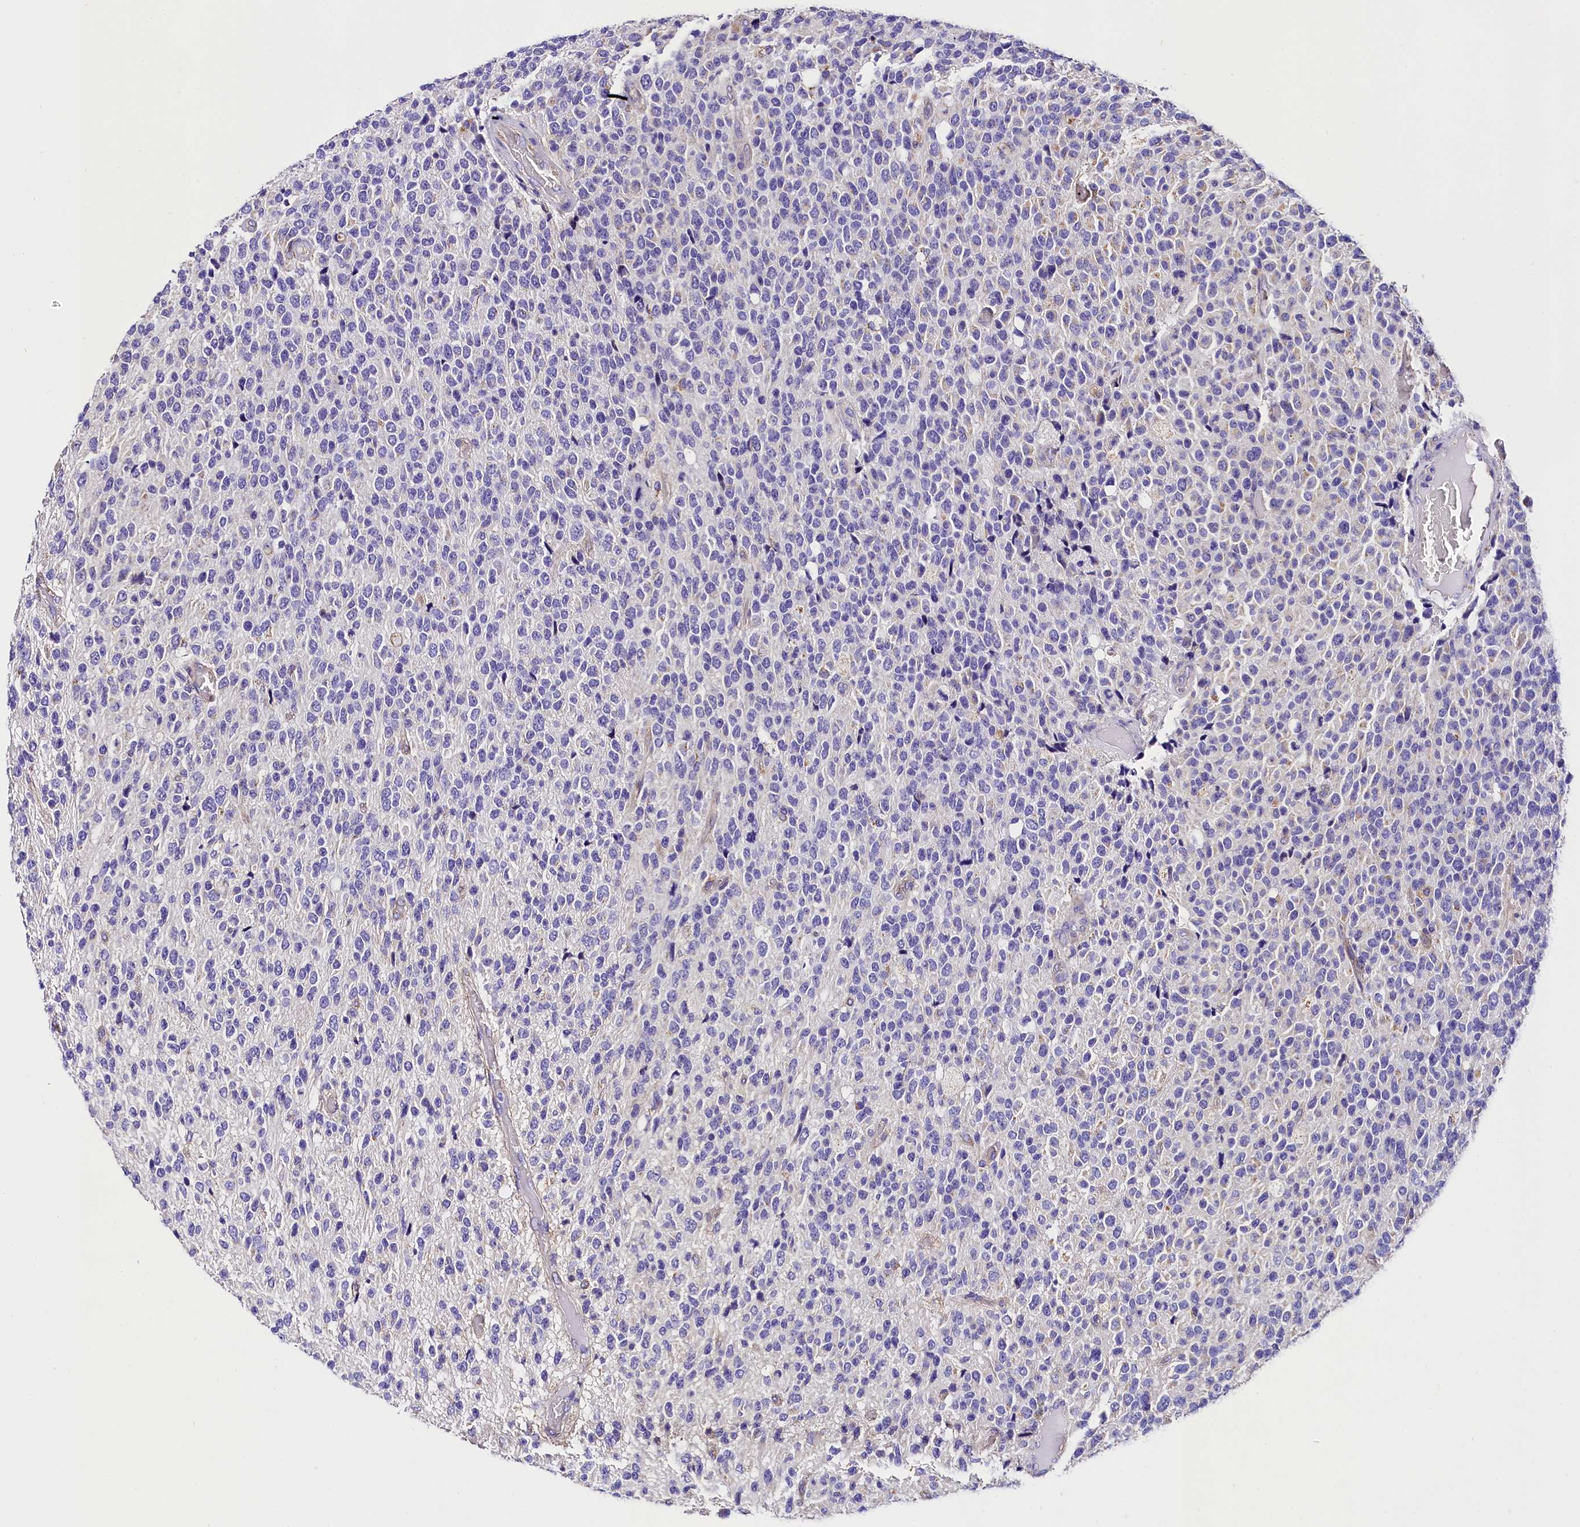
{"staining": {"intensity": "negative", "quantity": "none", "location": "none"}, "tissue": "glioma", "cell_type": "Tumor cells", "image_type": "cancer", "snomed": [{"axis": "morphology", "description": "Glioma, malignant, High grade"}, {"axis": "topography", "description": "pancreas cauda"}], "caption": "High magnification brightfield microscopy of malignant glioma (high-grade) stained with DAB (3,3'-diaminobenzidine) (brown) and counterstained with hematoxylin (blue): tumor cells show no significant expression.", "gene": "ACAA2", "patient": {"sex": "male", "age": 60}}